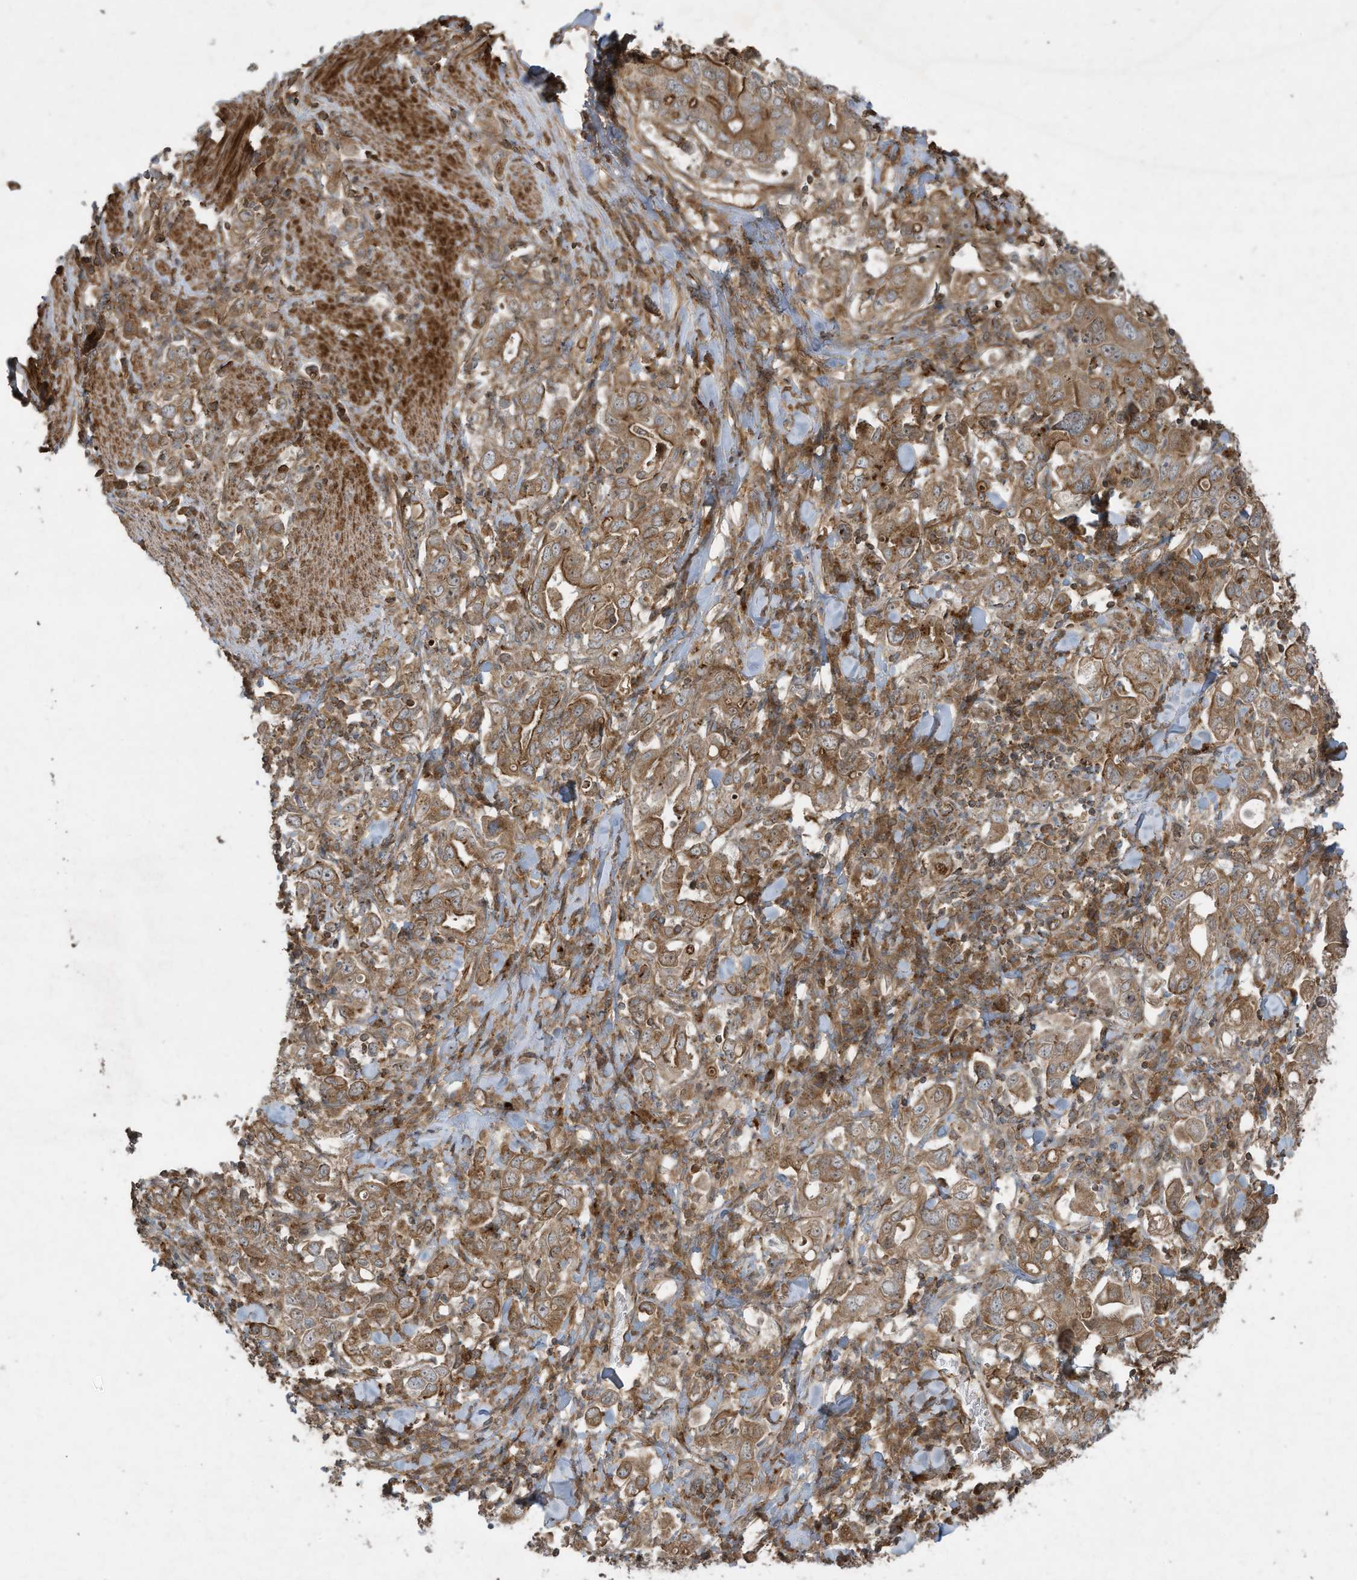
{"staining": {"intensity": "moderate", "quantity": ">75%", "location": "cytoplasmic/membranous"}, "tissue": "stomach cancer", "cell_type": "Tumor cells", "image_type": "cancer", "snomed": [{"axis": "morphology", "description": "Adenocarcinoma, NOS"}, {"axis": "topography", "description": "Stomach, upper"}], "caption": "A brown stain highlights moderate cytoplasmic/membranous positivity of a protein in stomach adenocarcinoma tumor cells.", "gene": "DDIT4", "patient": {"sex": "male", "age": 62}}